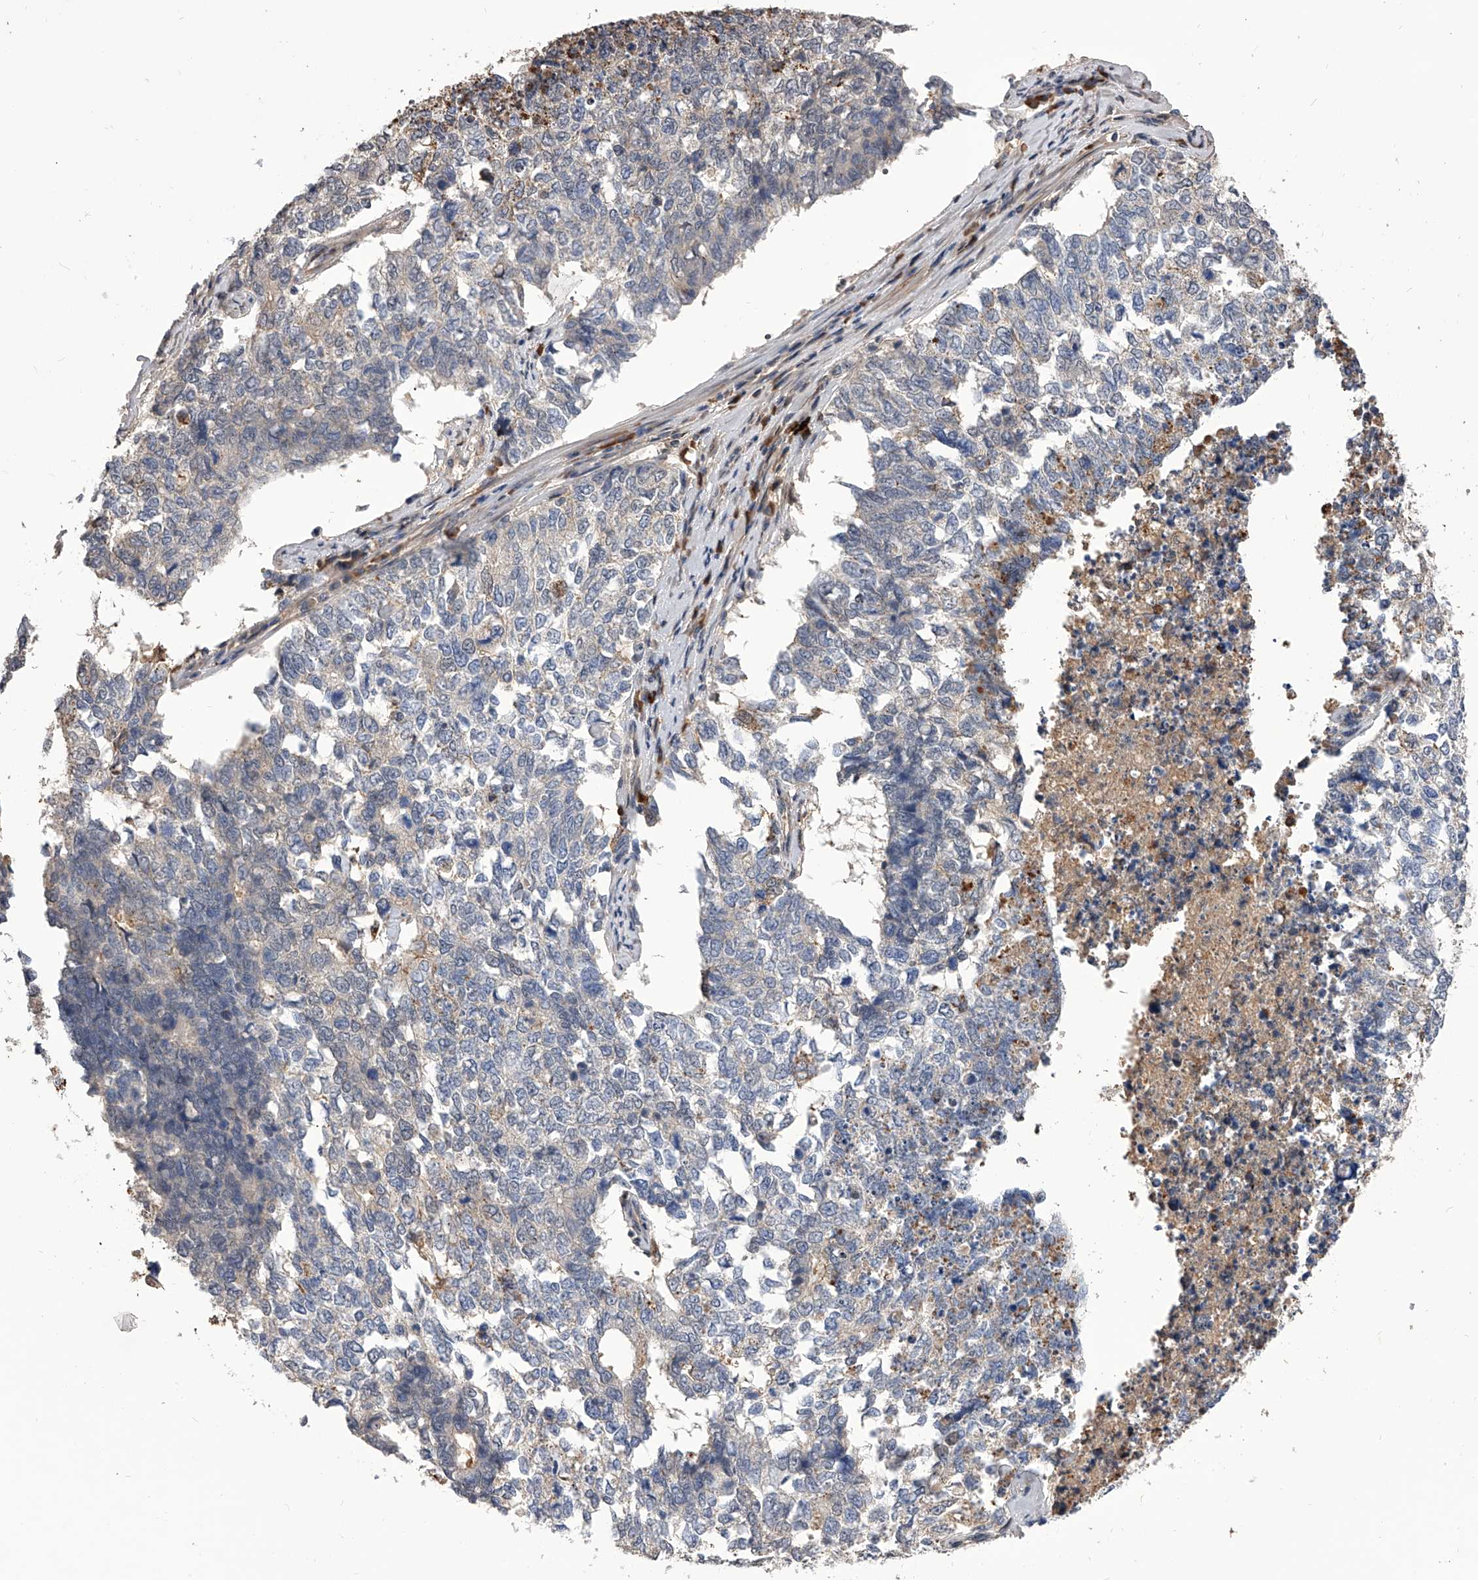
{"staining": {"intensity": "negative", "quantity": "none", "location": "none"}, "tissue": "cervical cancer", "cell_type": "Tumor cells", "image_type": "cancer", "snomed": [{"axis": "morphology", "description": "Squamous cell carcinoma, NOS"}, {"axis": "topography", "description": "Cervix"}], "caption": "Cervical cancer (squamous cell carcinoma) stained for a protein using immunohistochemistry (IHC) reveals no positivity tumor cells.", "gene": "CFAP410", "patient": {"sex": "female", "age": 63}}